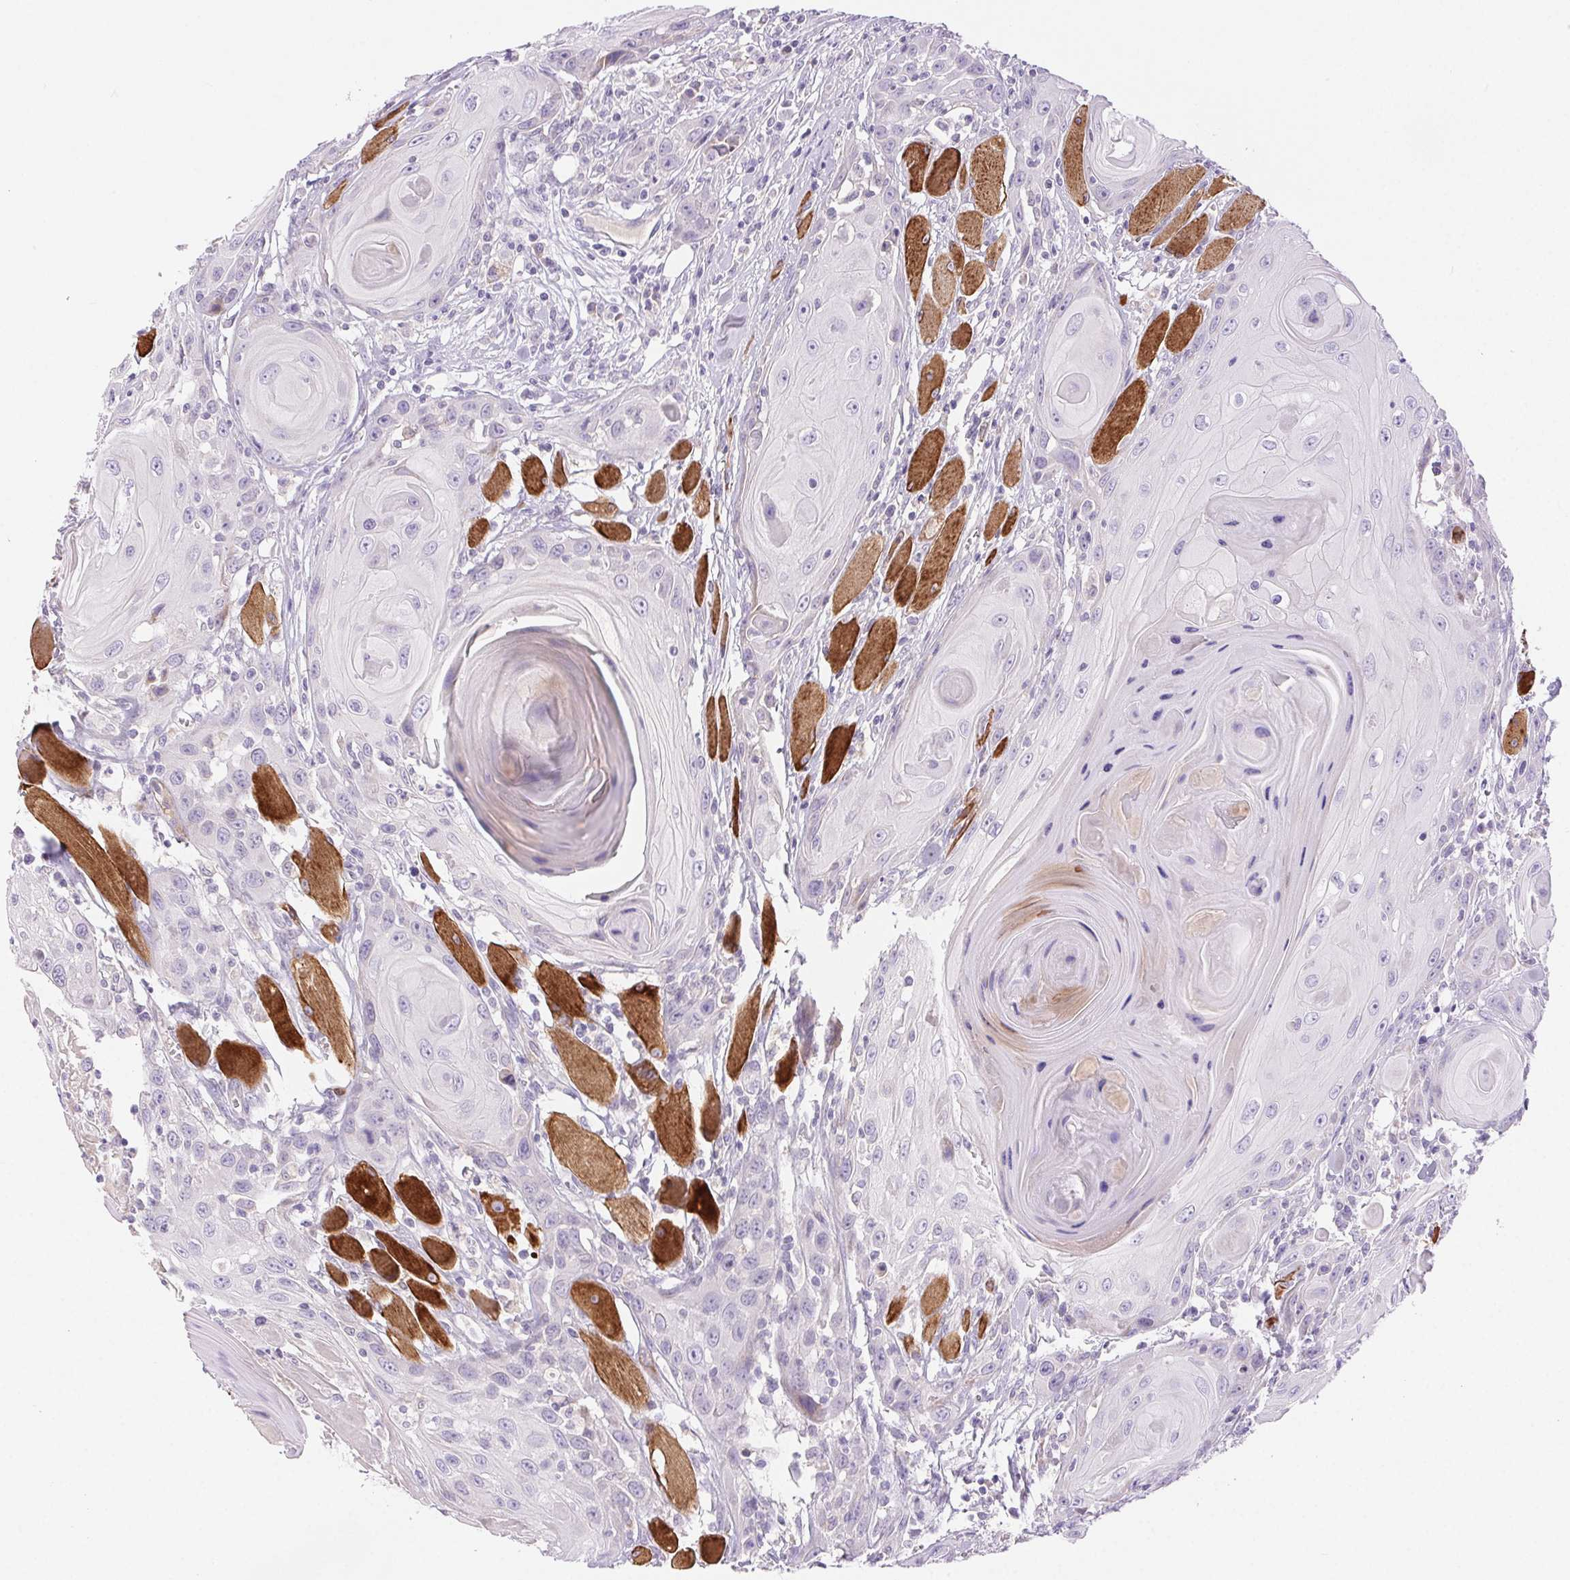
{"staining": {"intensity": "negative", "quantity": "none", "location": "none"}, "tissue": "head and neck cancer", "cell_type": "Tumor cells", "image_type": "cancer", "snomed": [{"axis": "morphology", "description": "Squamous cell carcinoma, NOS"}, {"axis": "topography", "description": "Head-Neck"}], "caption": "Tumor cells are negative for protein expression in human head and neck squamous cell carcinoma.", "gene": "ARHGAP11B", "patient": {"sex": "female", "age": 80}}